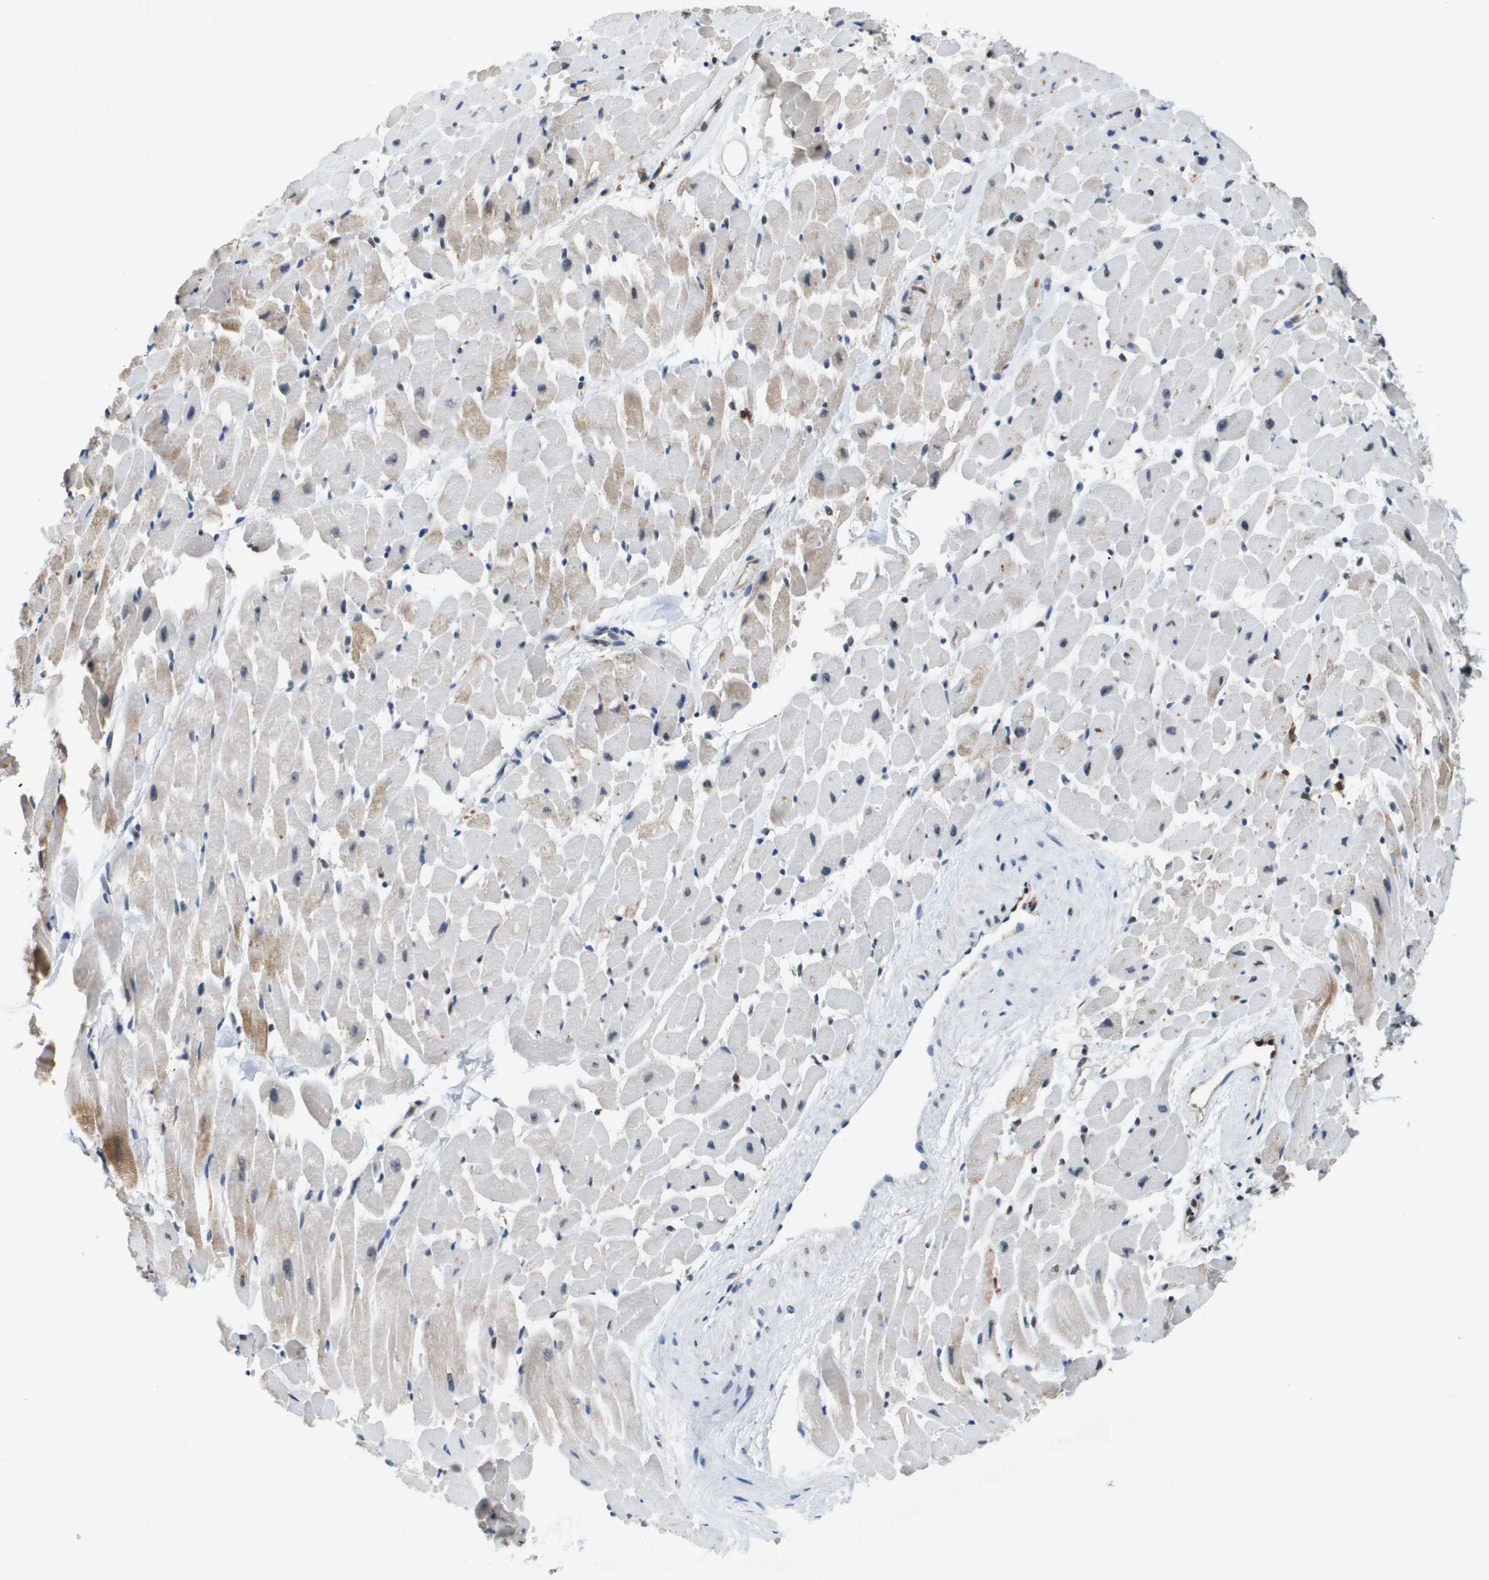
{"staining": {"intensity": "weak", "quantity": "<25%", "location": "cytoplasmic/membranous"}, "tissue": "heart muscle", "cell_type": "Cardiomyocytes", "image_type": "normal", "snomed": [{"axis": "morphology", "description": "Normal tissue, NOS"}, {"axis": "topography", "description": "Heart"}], "caption": "This image is of unremarkable heart muscle stained with IHC to label a protein in brown with the nuclei are counter-stained blue. There is no expression in cardiomyocytes.", "gene": "EP400", "patient": {"sex": "male", "age": 45}}